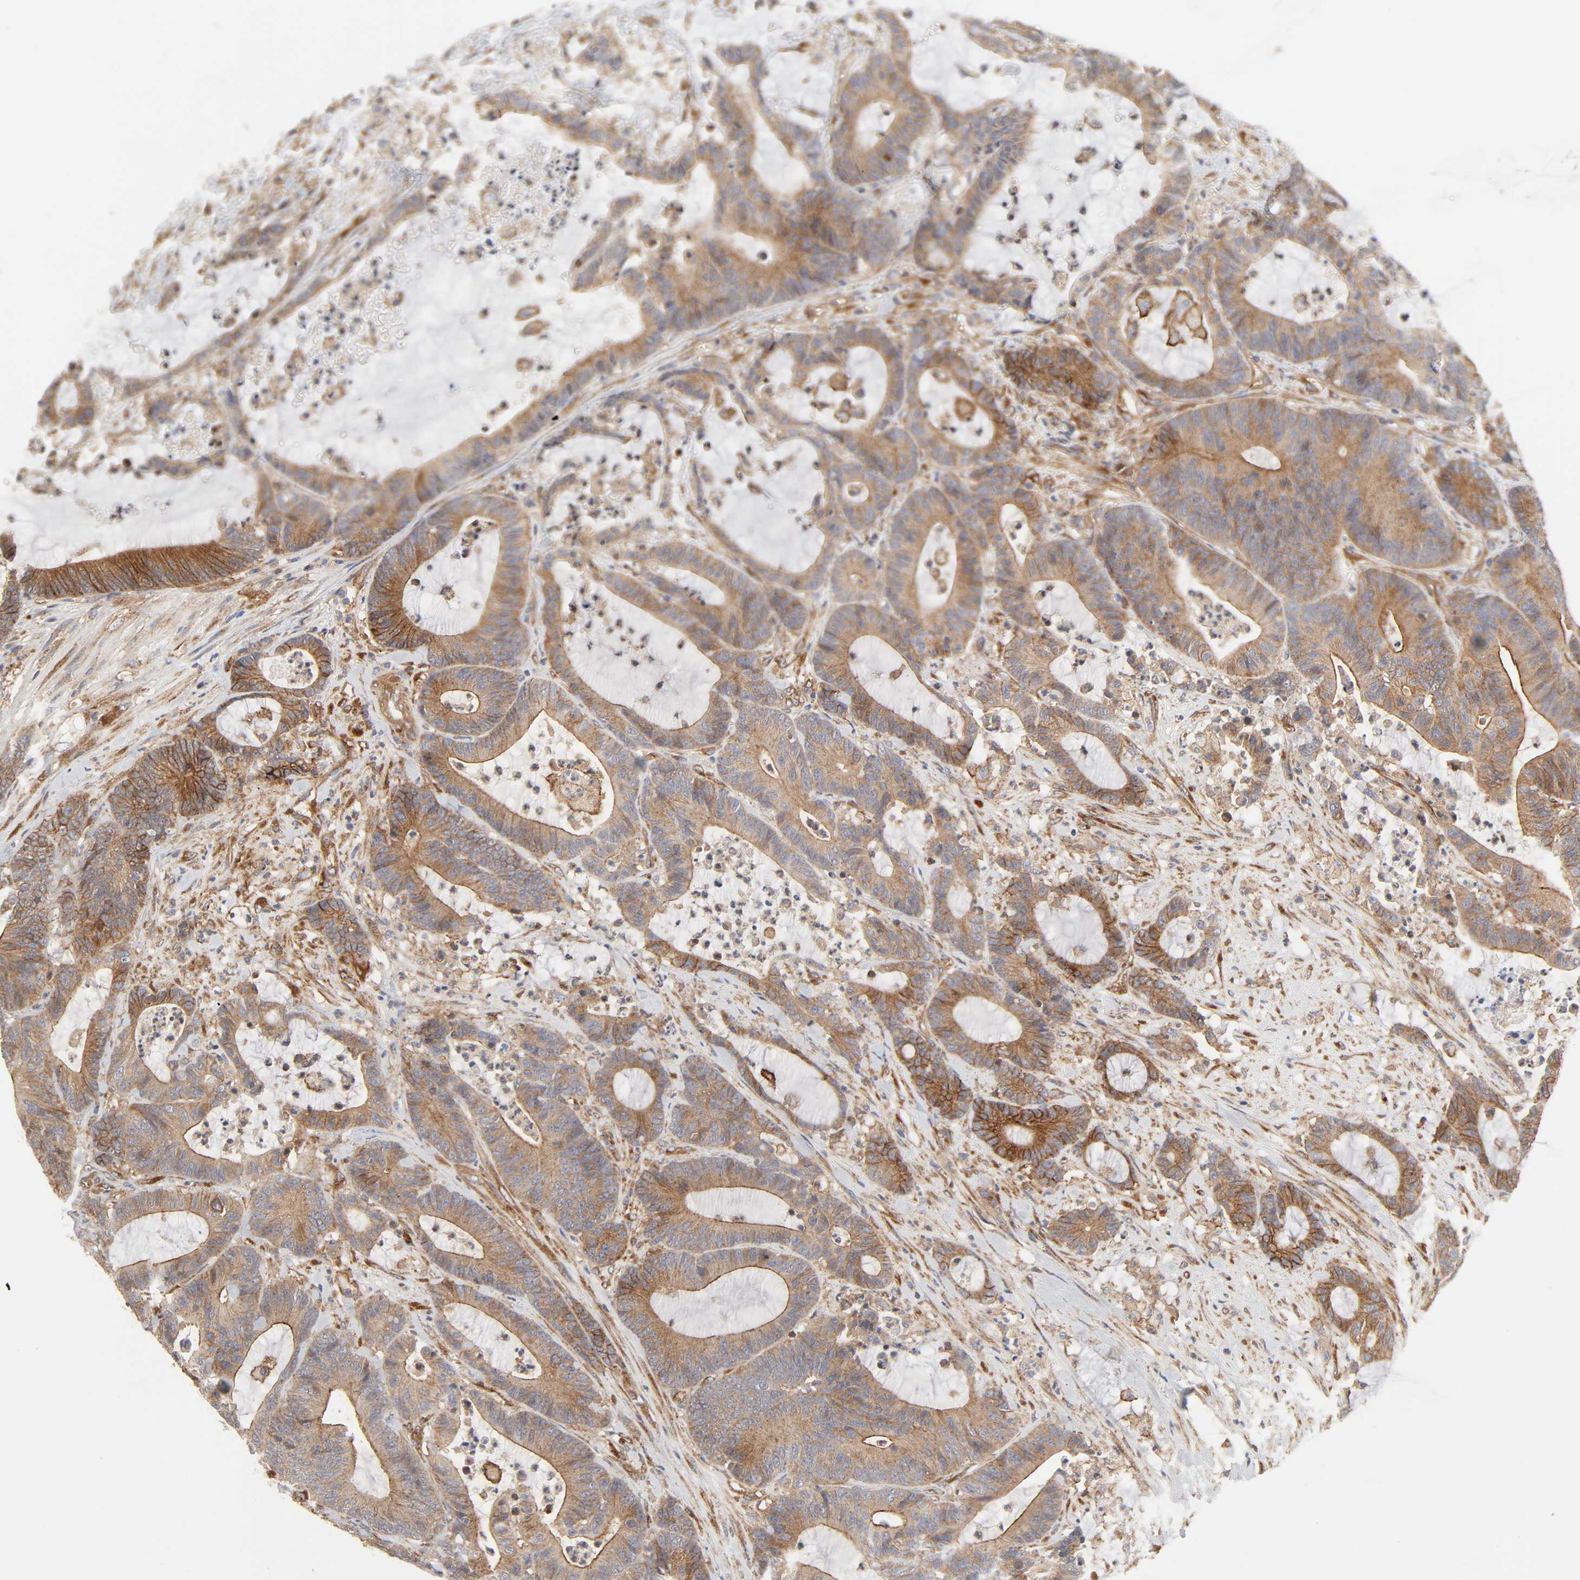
{"staining": {"intensity": "moderate", "quantity": ">75%", "location": "cytoplasmic/membranous"}, "tissue": "colorectal cancer", "cell_type": "Tumor cells", "image_type": "cancer", "snomed": [{"axis": "morphology", "description": "Adenocarcinoma, NOS"}, {"axis": "topography", "description": "Colon"}], "caption": "Immunohistochemistry (IHC) image of human colorectal cancer stained for a protein (brown), which reveals medium levels of moderate cytoplasmic/membranous positivity in approximately >75% of tumor cells.", "gene": "AP2A1", "patient": {"sex": "female", "age": 84}}